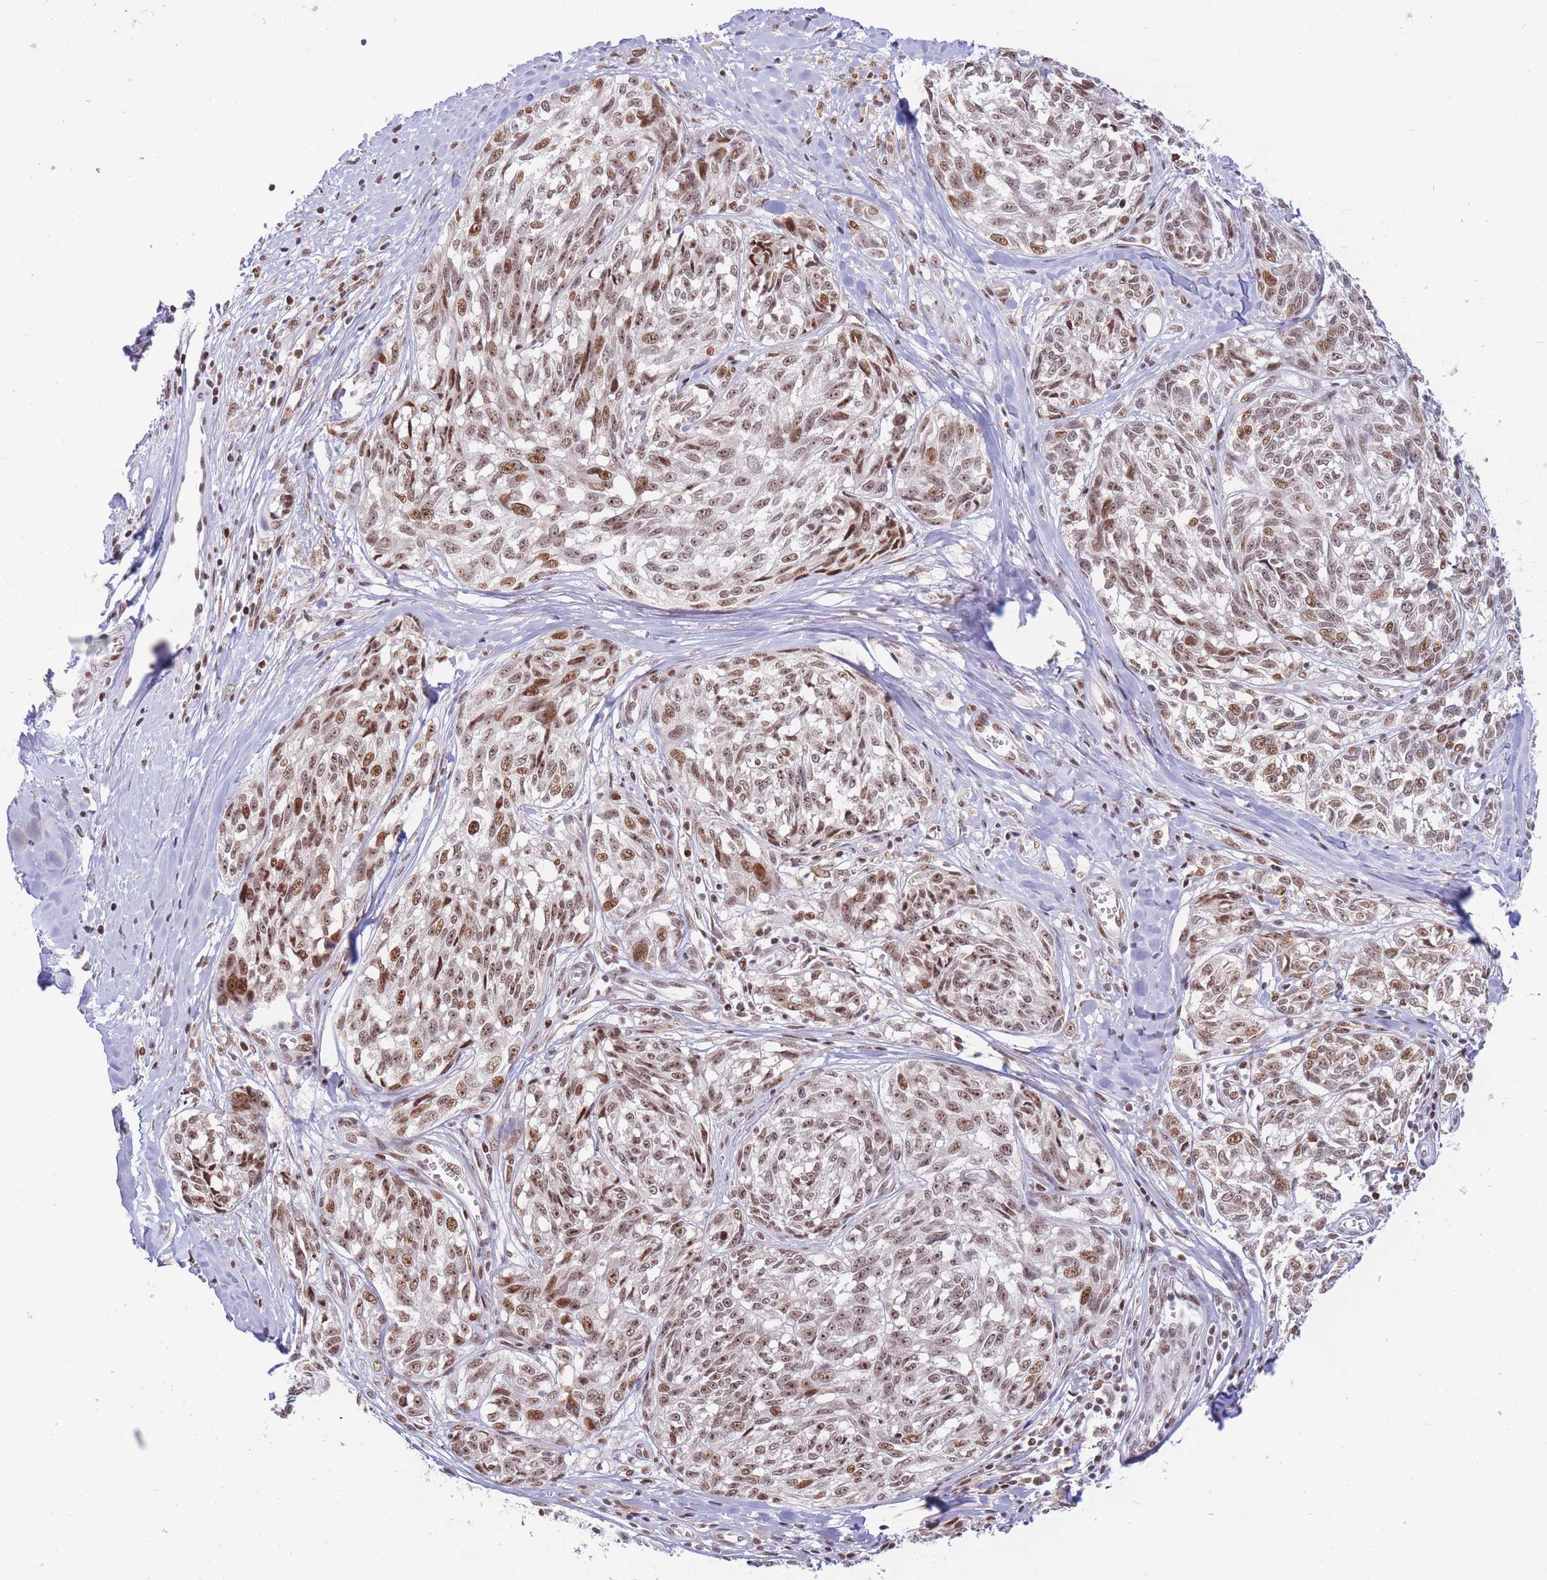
{"staining": {"intensity": "moderate", "quantity": ">75%", "location": "nuclear"}, "tissue": "melanoma", "cell_type": "Tumor cells", "image_type": "cancer", "snomed": [{"axis": "morphology", "description": "Normal tissue, NOS"}, {"axis": "morphology", "description": "Malignant melanoma, NOS"}, {"axis": "topography", "description": "Skin"}], "caption": "Immunohistochemistry image of neoplastic tissue: melanoma stained using immunohistochemistry demonstrates medium levels of moderate protein expression localized specifically in the nuclear of tumor cells, appearing as a nuclear brown color.", "gene": "TARBP2", "patient": {"sex": "female", "age": 64}}